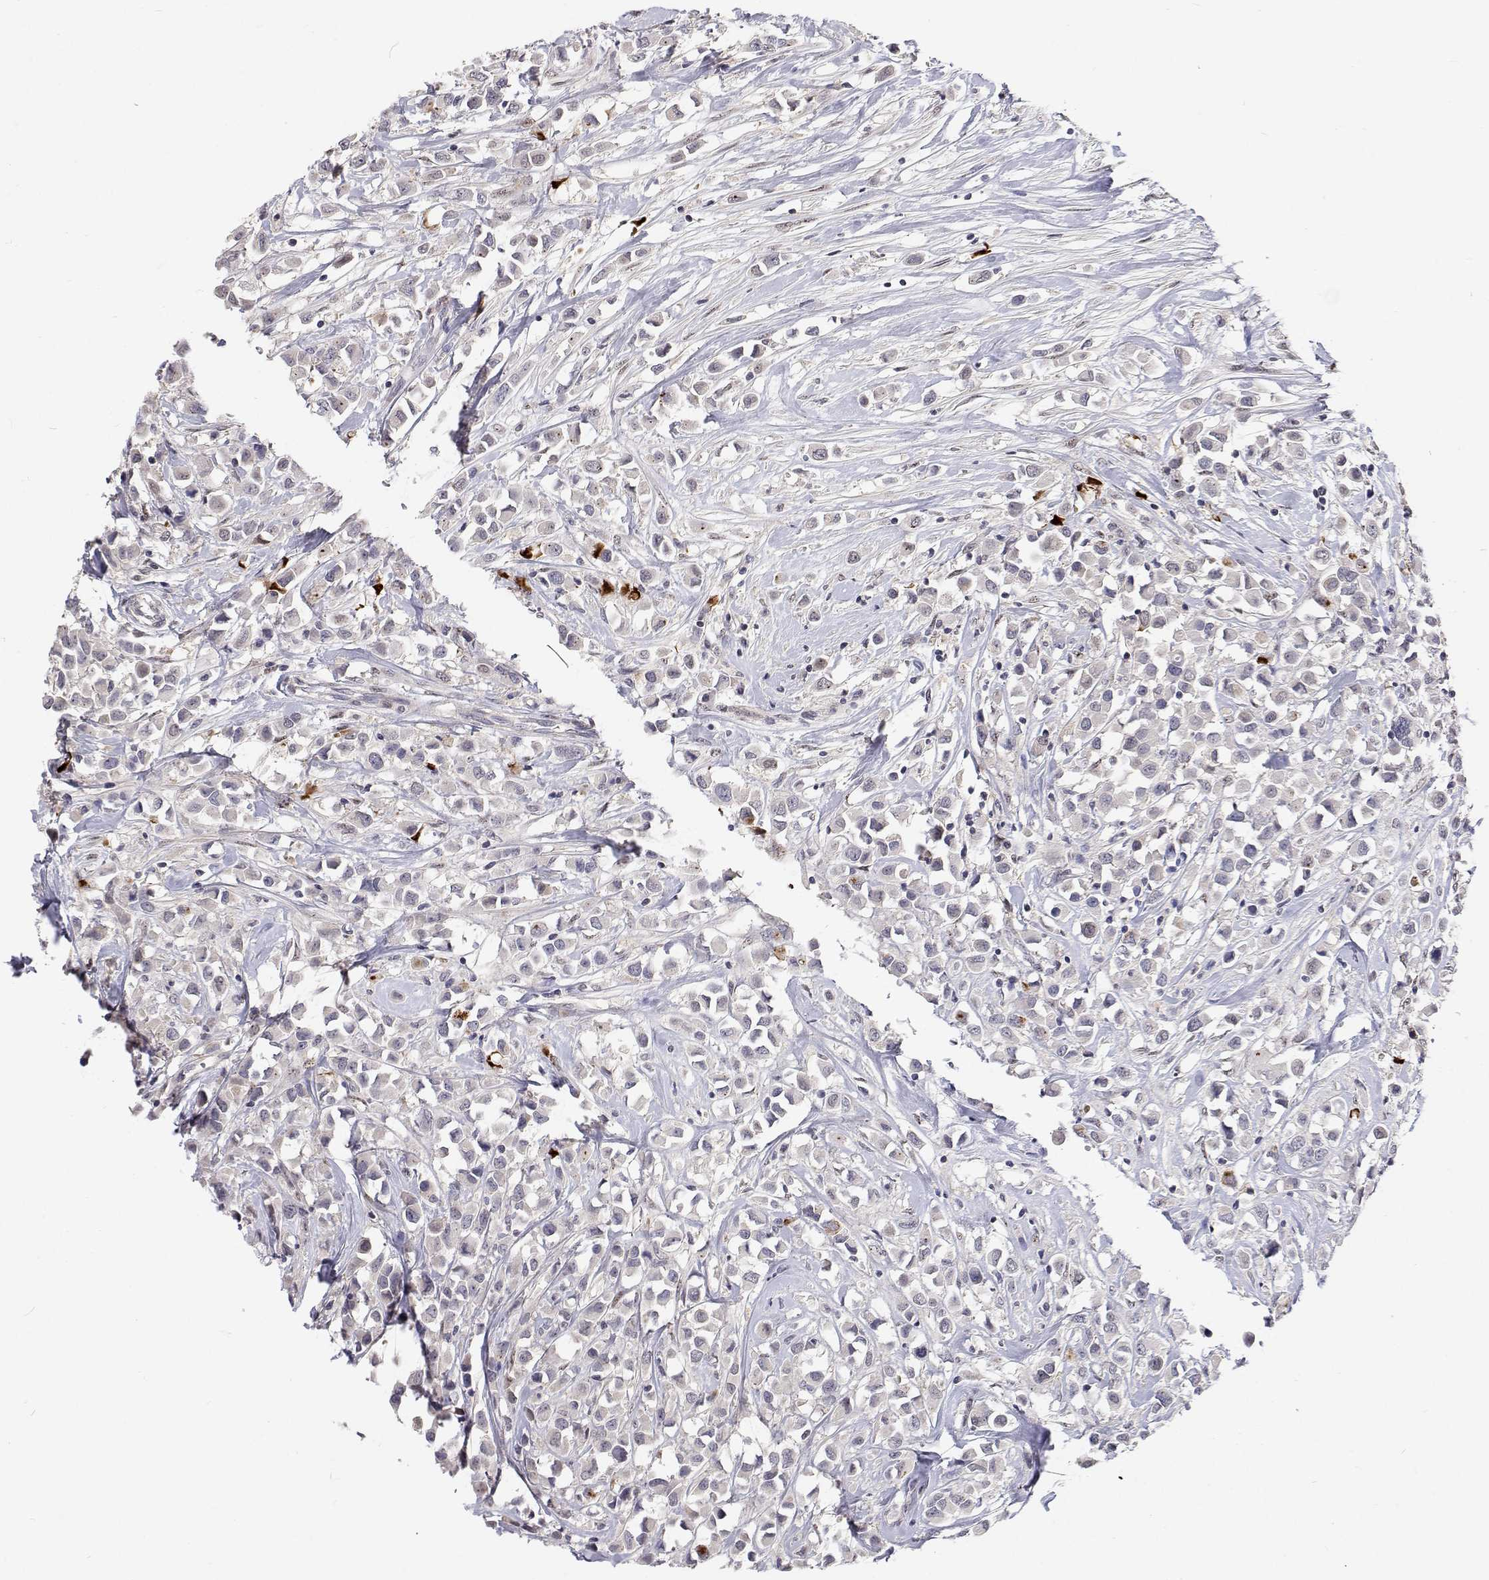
{"staining": {"intensity": "negative", "quantity": "none", "location": "none"}, "tissue": "breast cancer", "cell_type": "Tumor cells", "image_type": "cancer", "snomed": [{"axis": "morphology", "description": "Duct carcinoma"}, {"axis": "topography", "description": "Breast"}], "caption": "An image of invasive ductal carcinoma (breast) stained for a protein demonstrates no brown staining in tumor cells.", "gene": "MYPN", "patient": {"sex": "female", "age": 61}}